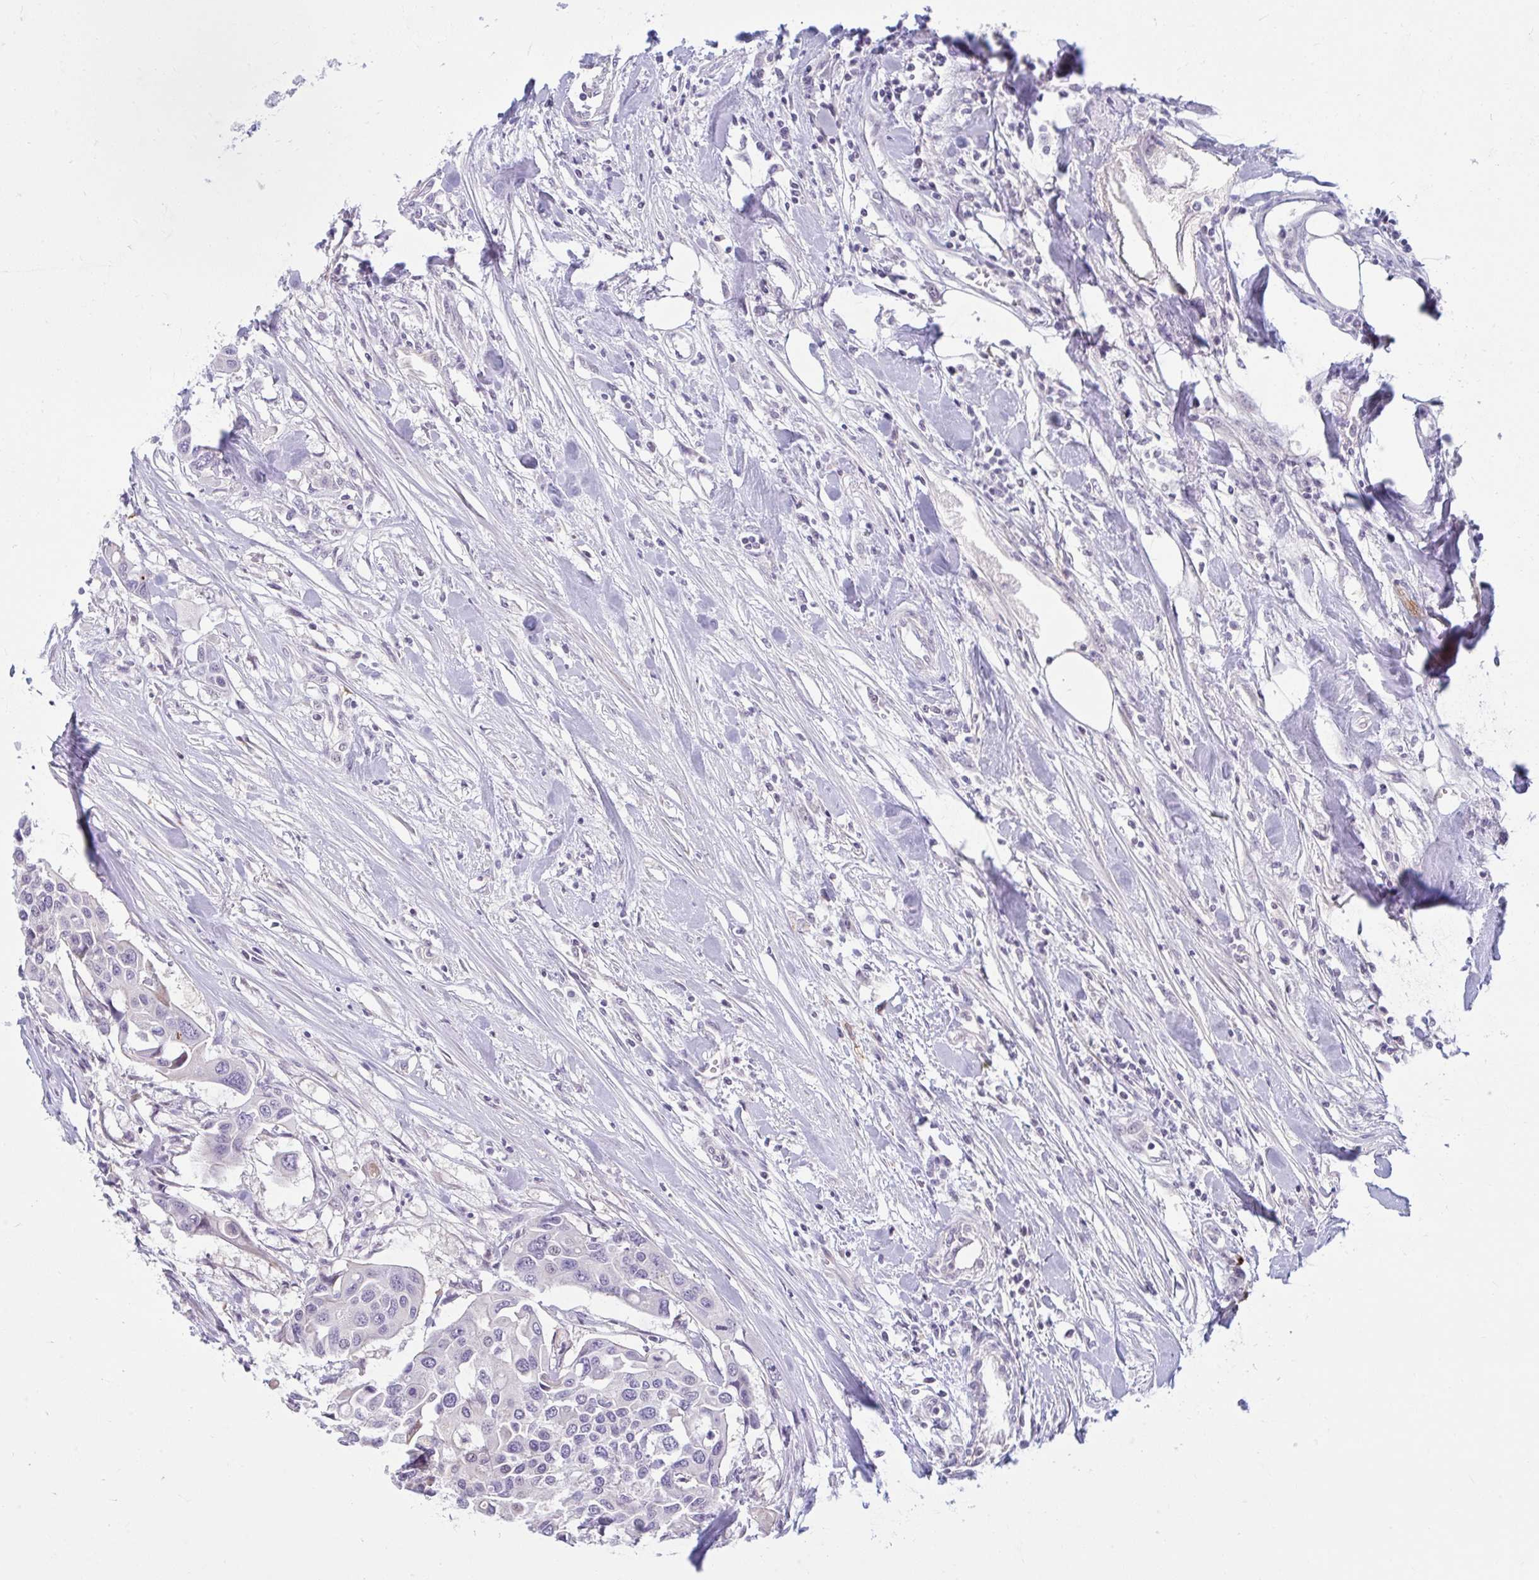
{"staining": {"intensity": "negative", "quantity": "none", "location": "none"}, "tissue": "colorectal cancer", "cell_type": "Tumor cells", "image_type": "cancer", "snomed": [{"axis": "morphology", "description": "Adenocarcinoma, NOS"}, {"axis": "topography", "description": "Colon"}], "caption": "Image shows no protein staining in tumor cells of colorectal cancer (adenocarcinoma) tissue.", "gene": "CDH19", "patient": {"sex": "male", "age": 77}}